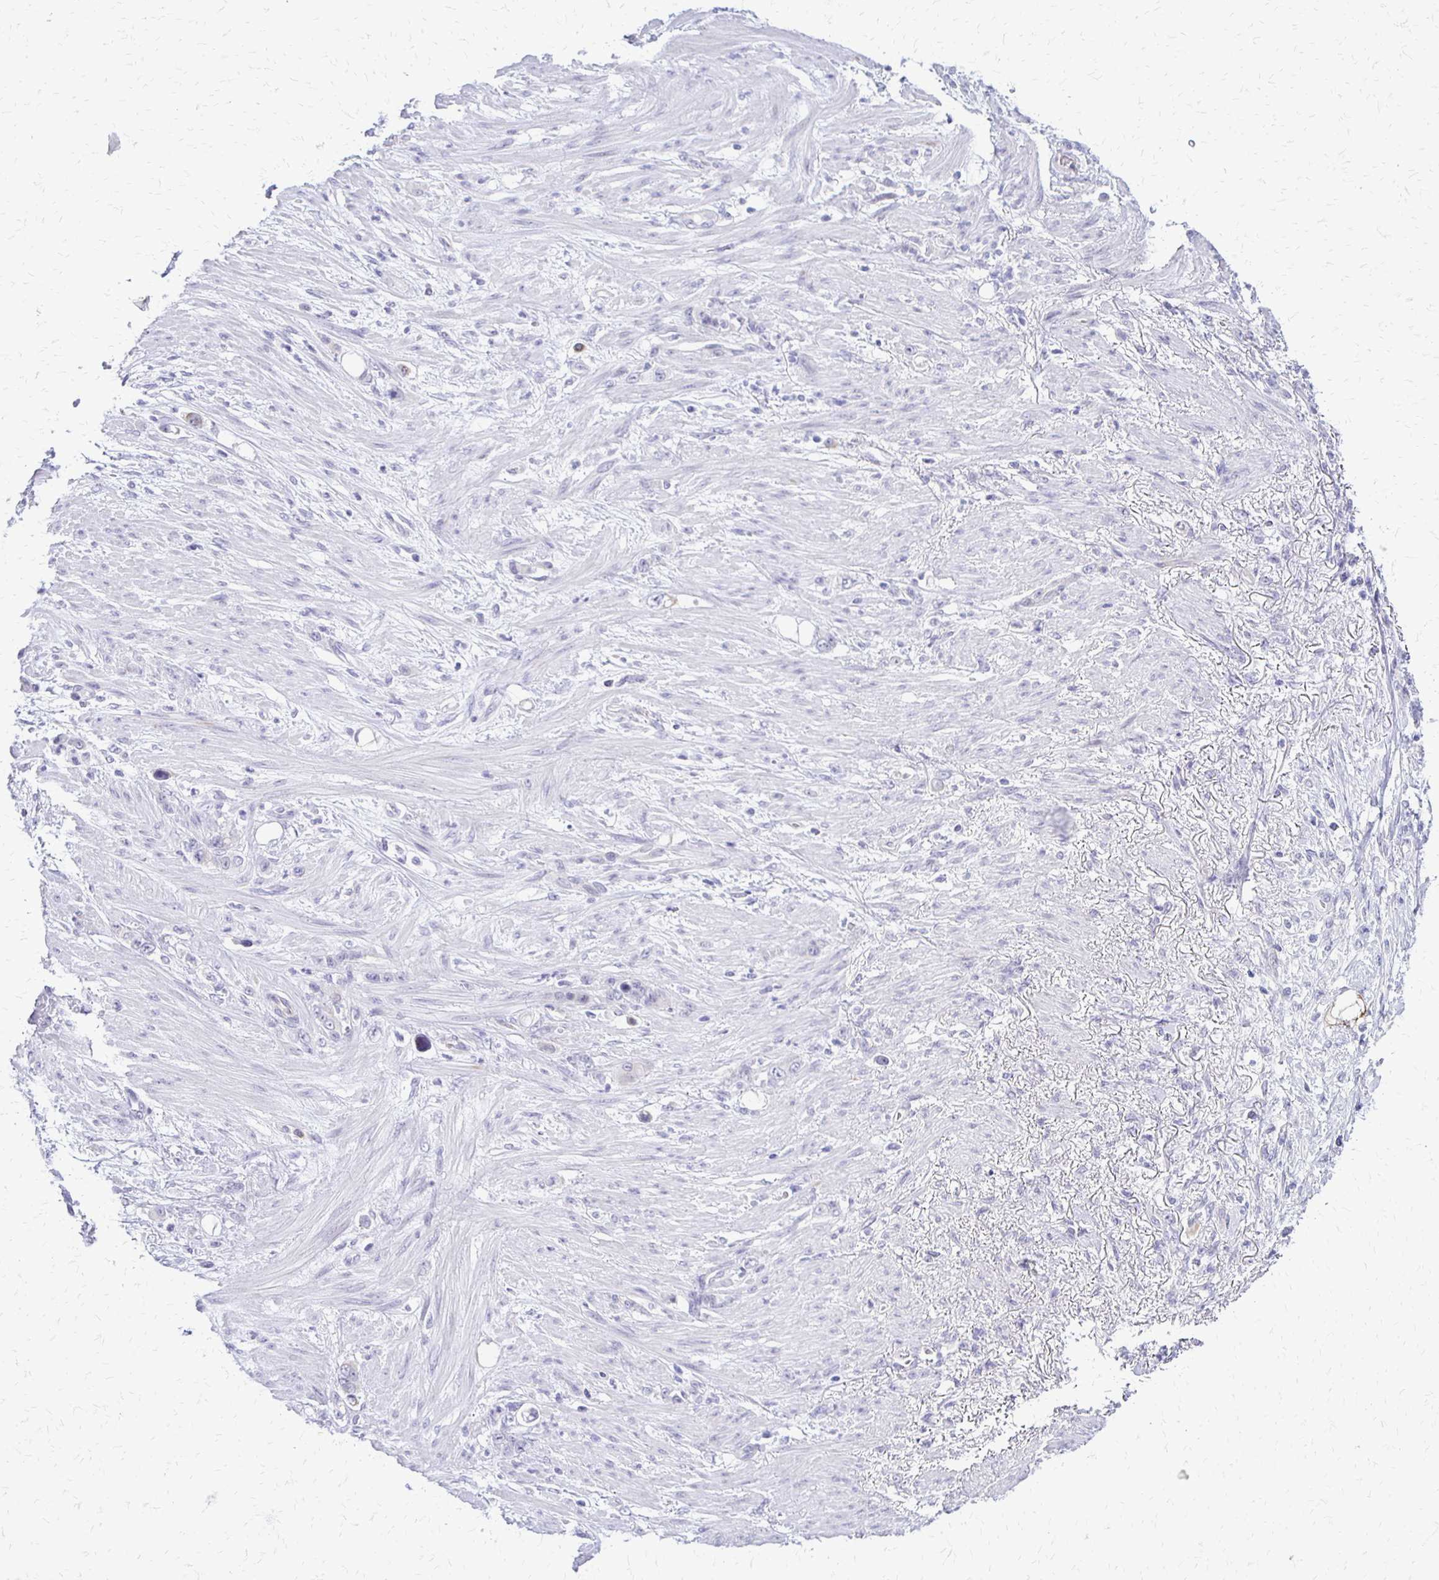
{"staining": {"intensity": "negative", "quantity": "none", "location": "none"}, "tissue": "stomach cancer", "cell_type": "Tumor cells", "image_type": "cancer", "snomed": [{"axis": "morphology", "description": "Normal tissue, NOS"}, {"axis": "morphology", "description": "Adenocarcinoma, NOS"}, {"axis": "topography", "description": "Stomach"}], "caption": "Immunohistochemical staining of human stomach cancer displays no significant expression in tumor cells. (IHC, brightfield microscopy, high magnification).", "gene": "EPYC", "patient": {"sex": "female", "age": 79}}